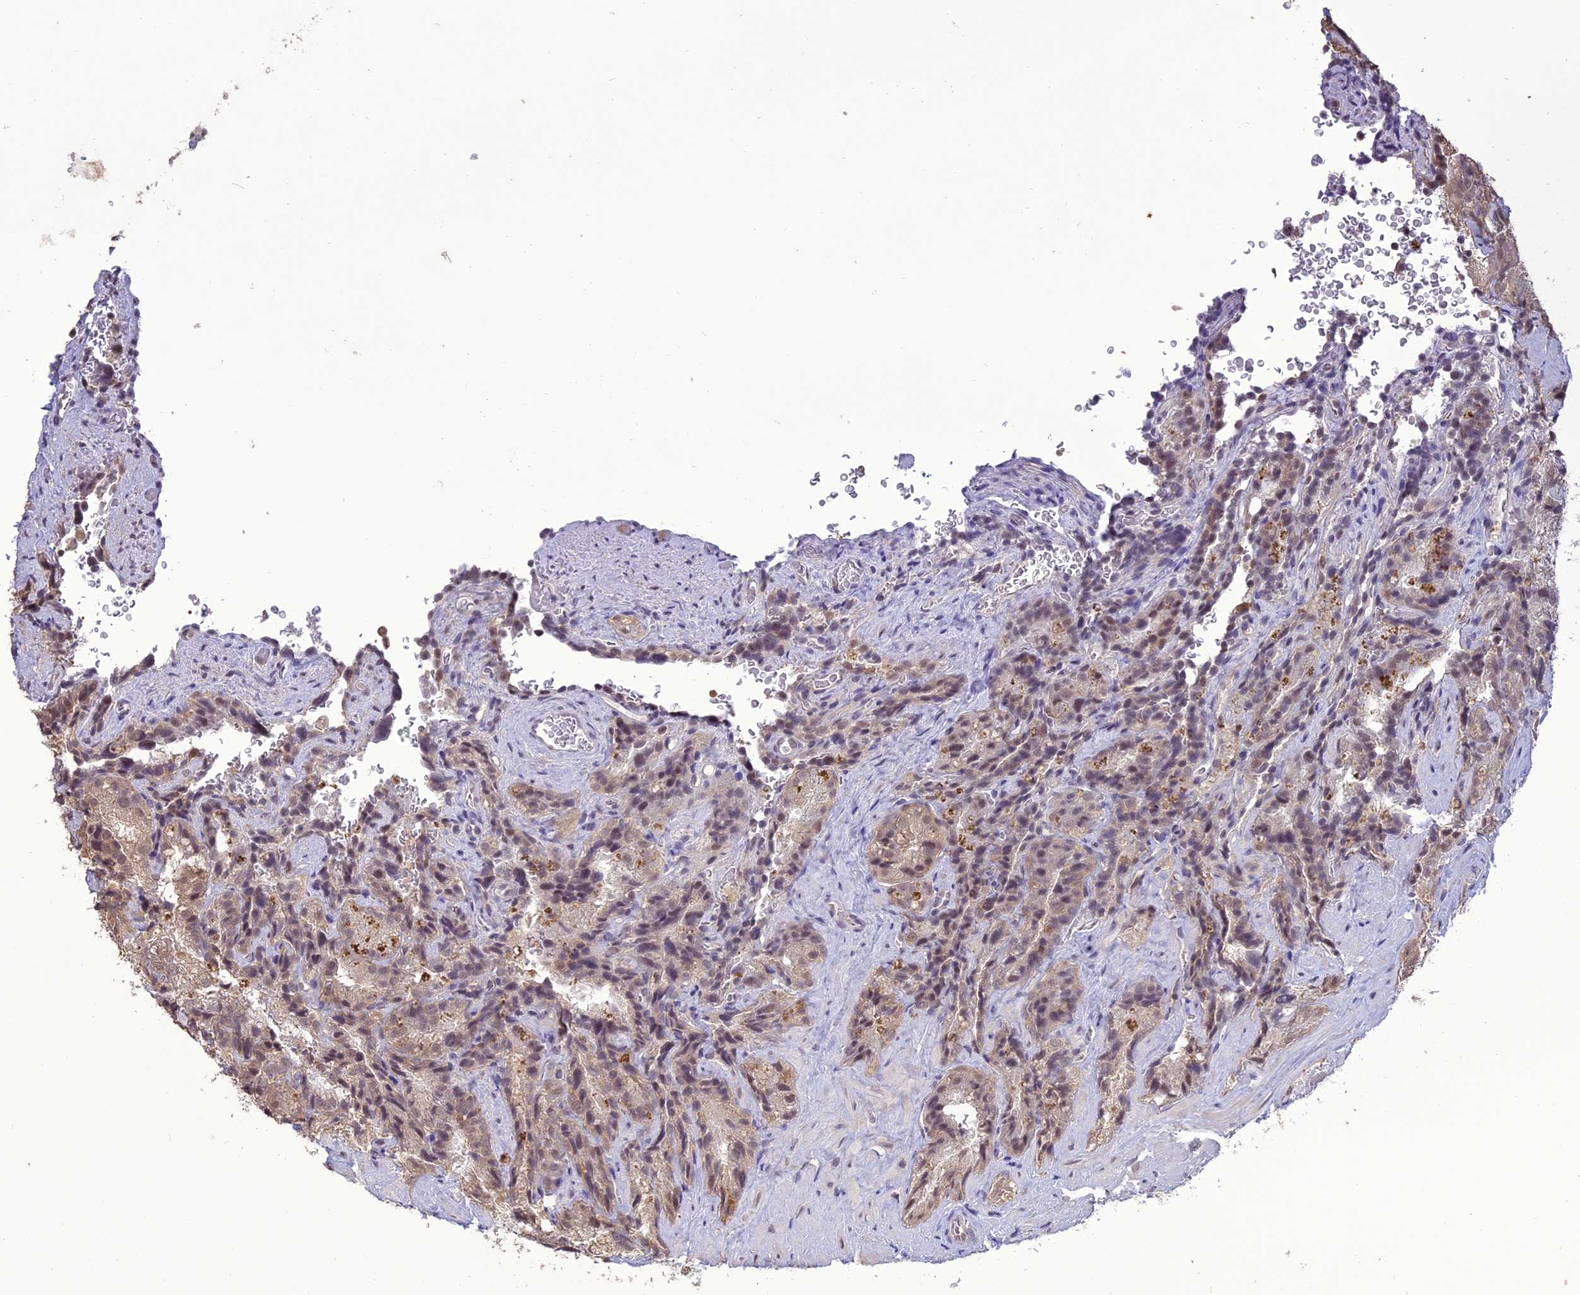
{"staining": {"intensity": "moderate", "quantity": "25%-75%", "location": "nuclear"}, "tissue": "seminal vesicle", "cell_type": "Glandular cells", "image_type": "normal", "snomed": [{"axis": "morphology", "description": "Normal tissue, NOS"}, {"axis": "topography", "description": "Seminal veicle"}], "caption": "Immunohistochemical staining of normal seminal vesicle displays moderate nuclear protein expression in approximately 25%-75% of glandular cells.", "gene": "TIGD7", "patient": {"sex": "male", "age": 58}}